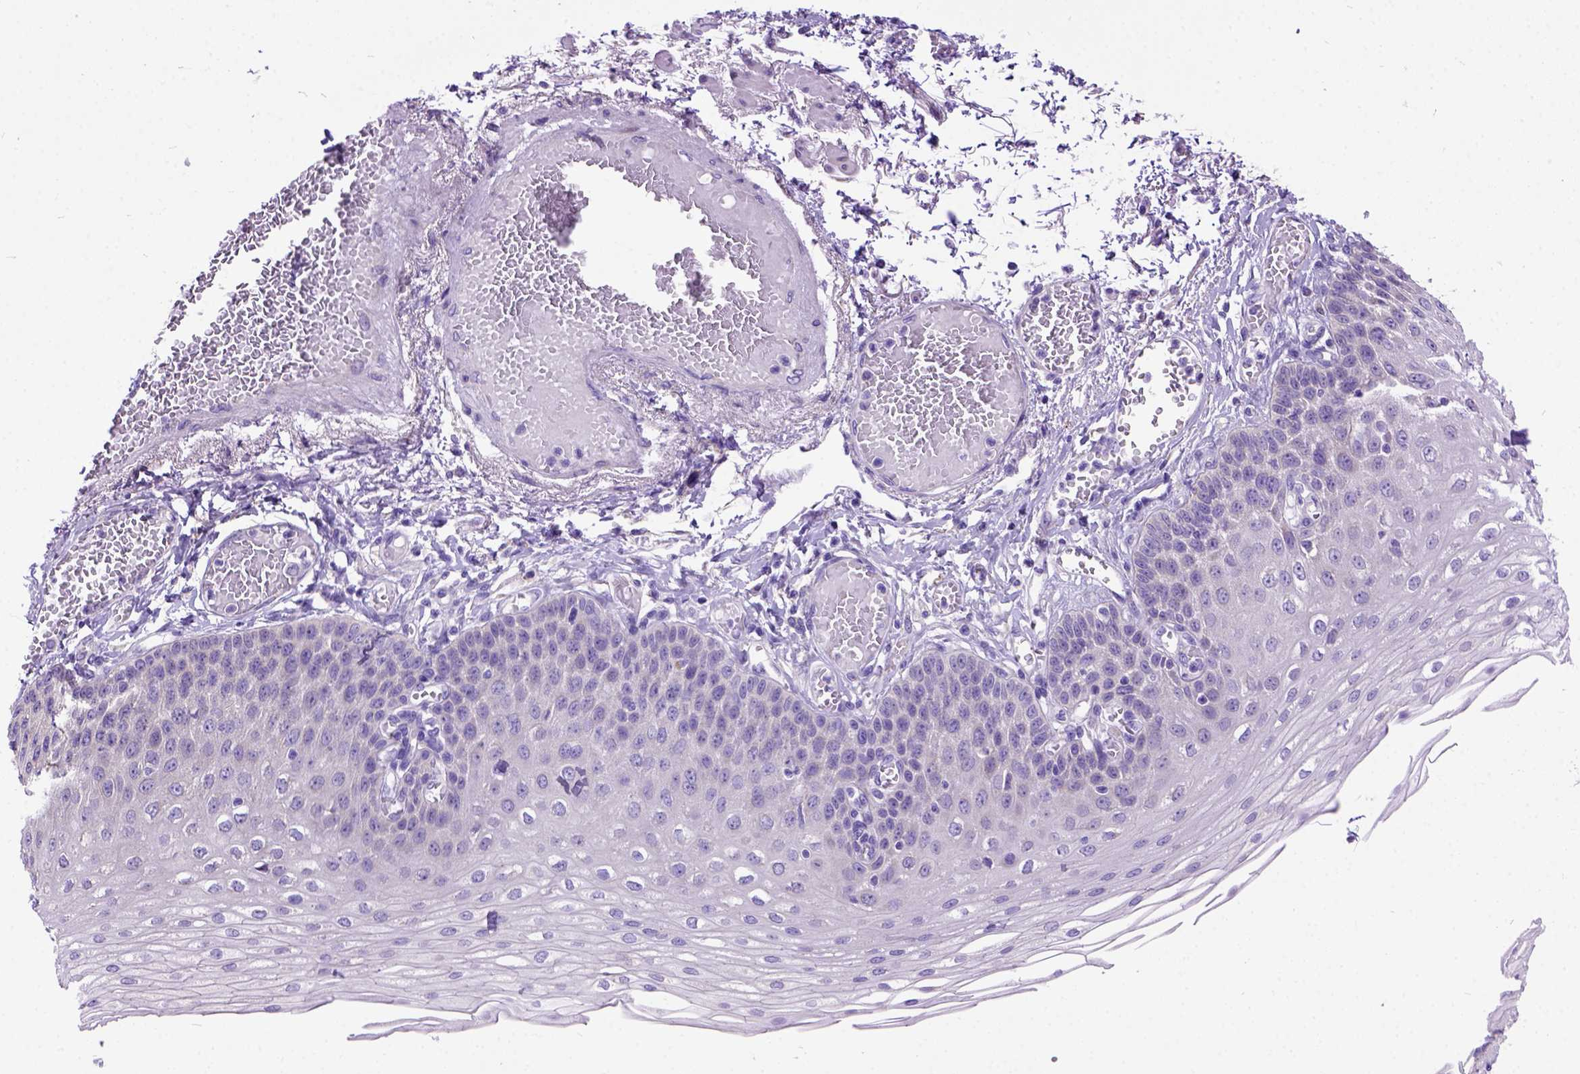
{"staining": {"intensity": "negative", "quantity": "none", "location": "none"}, "tissue": "esophagus", "cell_type": "Squamous epithelial cells", "image_type": "normal", "snomed": [{"axis": "morphology", "description": "Normal tissue, NOS"}, {"axis": "morphology", "description": "Adenocarcinoma, NOS"}, {"axis": "topography", "description": "Esophagus"}], "caption": "Immunohistochemistry image of benign human esophagus stained for a protein (brown), which displays no positivity in squamous epithelial cells. (Immunohistochemistry (ihc), brightfield microscopy, high magnification).", "gene": "CFAP54", "patient": {"sex": "male", "age": 81}}